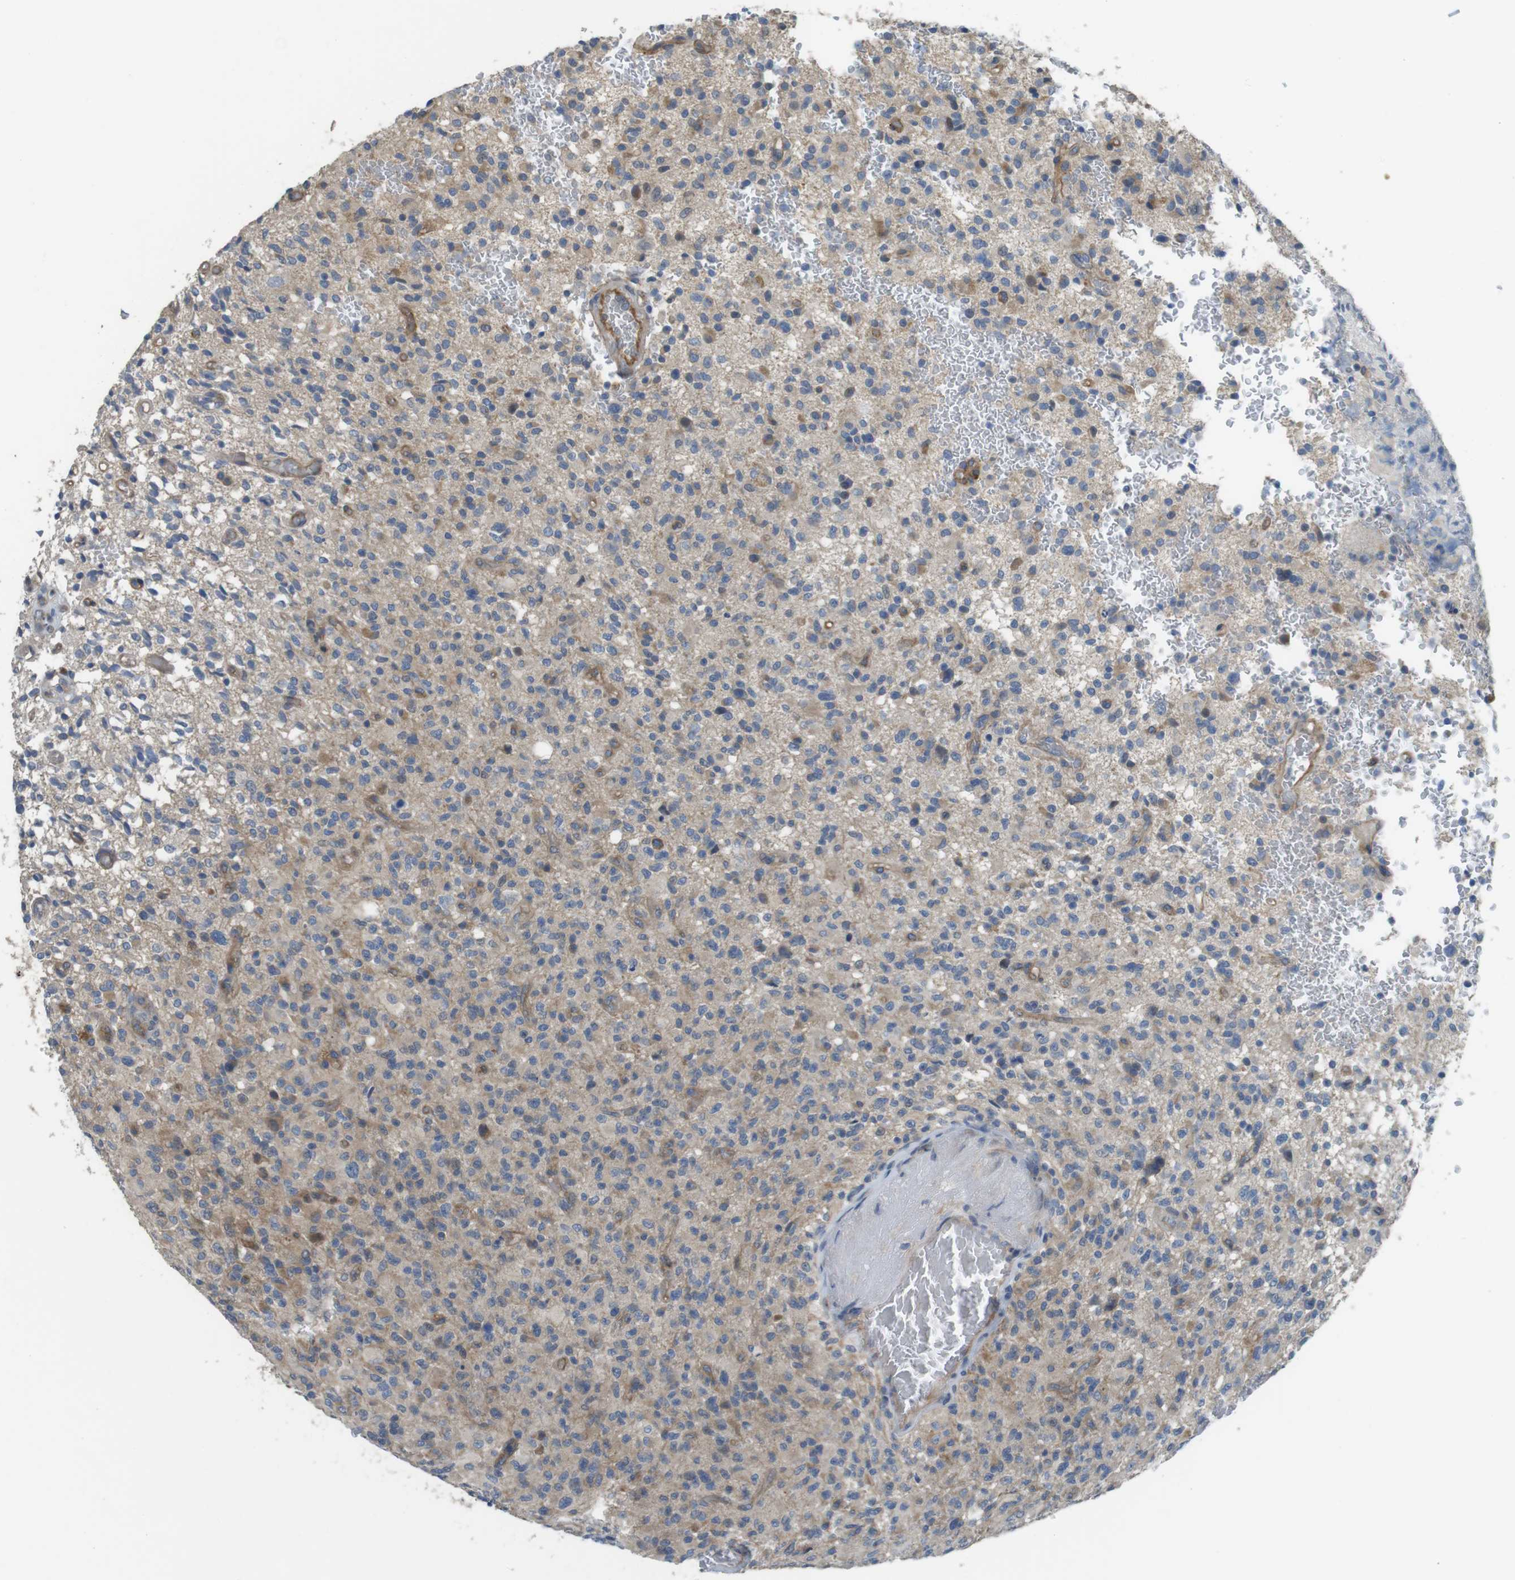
{"staining": {"intensity": "weak", "quantity": "25%-75%", "location": "cytoplasmic/membranous"}, "tissue": "glioma", "cell_type": "Tumor cells", "image_type": "cancer", "snomed": [{"axis": "morphology", "description": "Glioma, malignant, High grade"}, {"axis": "topography", "description": "Brain"}], "caption": "Tumor cells reveal low levels of weak cytoplasmic/membranous positivity in approximately 25%-75% of cells in human glioma.", "gene": "ABHD15", "patient": {"sex": "male", "age": 71}}